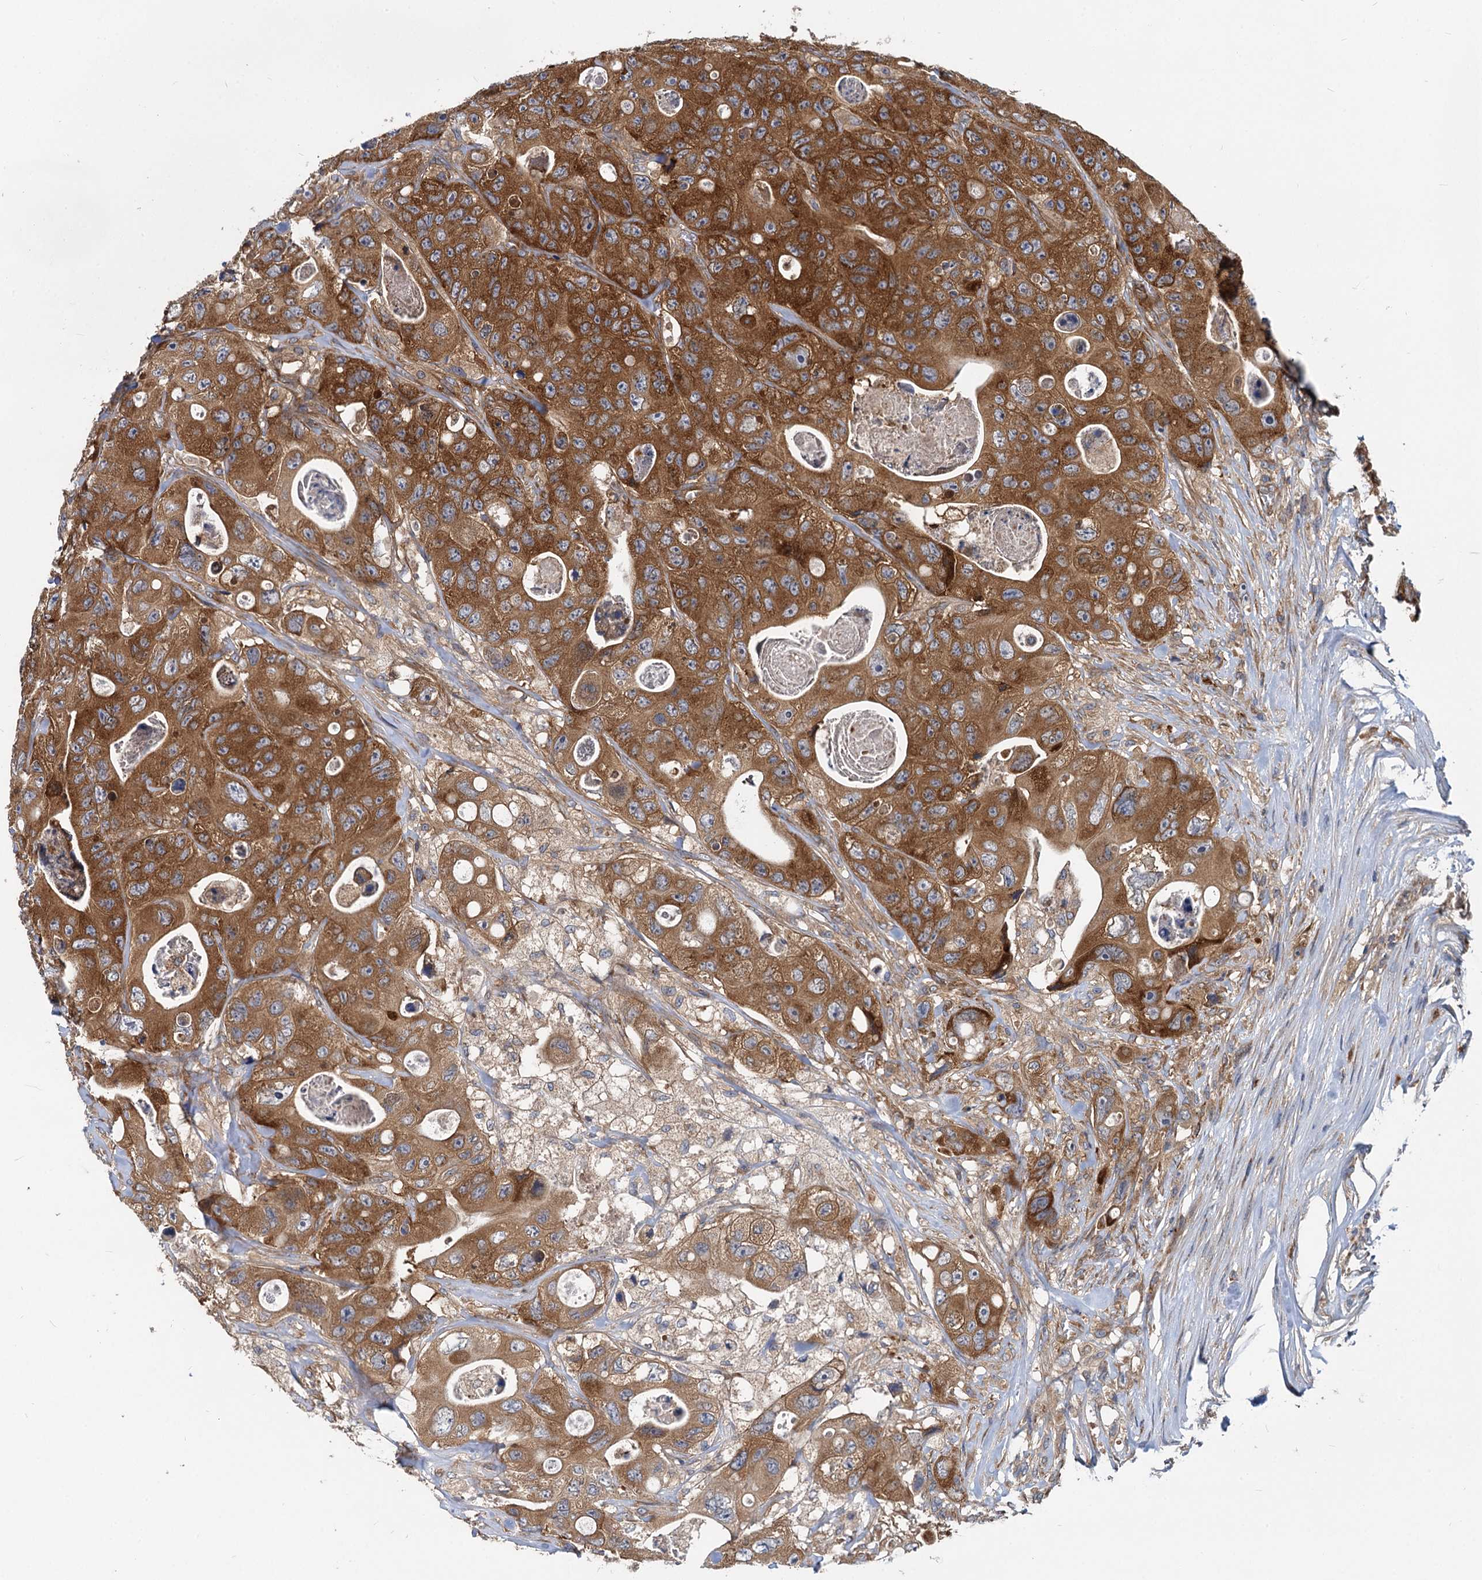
{"staining": {"intensity": "strong", "quantity": ">75%", "location": "cytoplasmic/membranous"}, "tissue": "colorectal cancer", "cell_type": "Tumor cells", "image_type": "cancer", "snomed": [{"axis": "morphology", "description": "Adenocarcinoma, NOS"}, {"axis": "topography", "description": "Colon"}], "caption": "Human colorectal adenocarcinoma stained with a brown dye demonstrates strong cytoplasmic/membranous positive staining in approximately >75% of tumor cells.", "gene": "EIF2B2", "patient": {"sex": "female", "age": 46}}